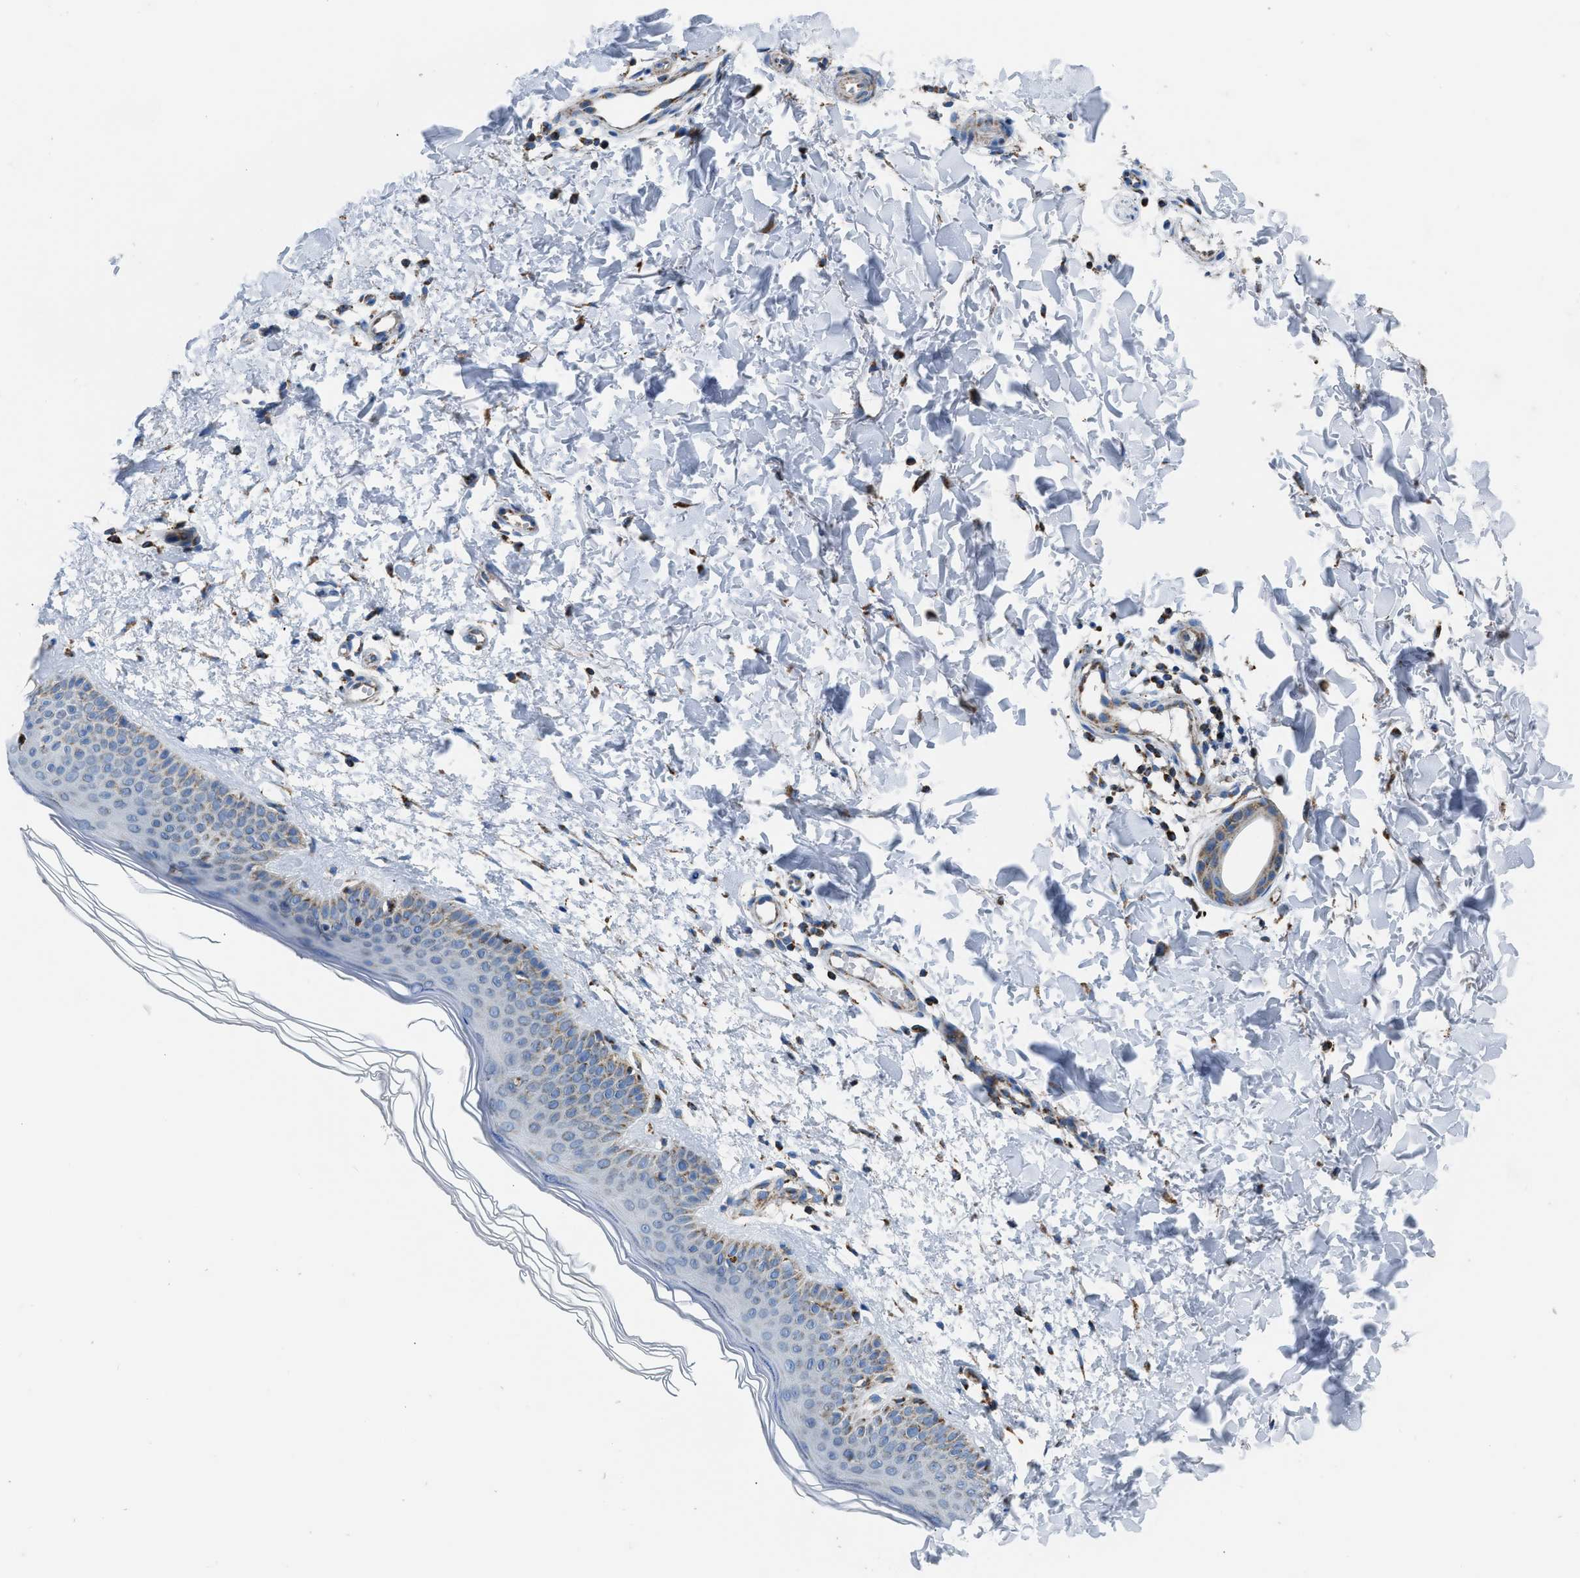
{"staining": {"intensity": "weak", "quantity": ">75%", "location": "cytoplasmic/membranous"}, "tissue": "skin", "cell_type": "Fibroblasts", "image_type": "normal", "snomed": [{"axis": "morphology", "description": "Normal tissue, NOS"}, {"axis": "morphology", "description": "Malignant melanoma, NOS"}, {"axis": "topography", "description": "Skin"}], "caption": "DAB immunohistochemical staining of unremarkable skin reveals weak cytoplasmic/membranous protein positivity in about >75% of fibroblasts.", "gene": "ETFB", "patient": {"sex": "male", "age": 83}}